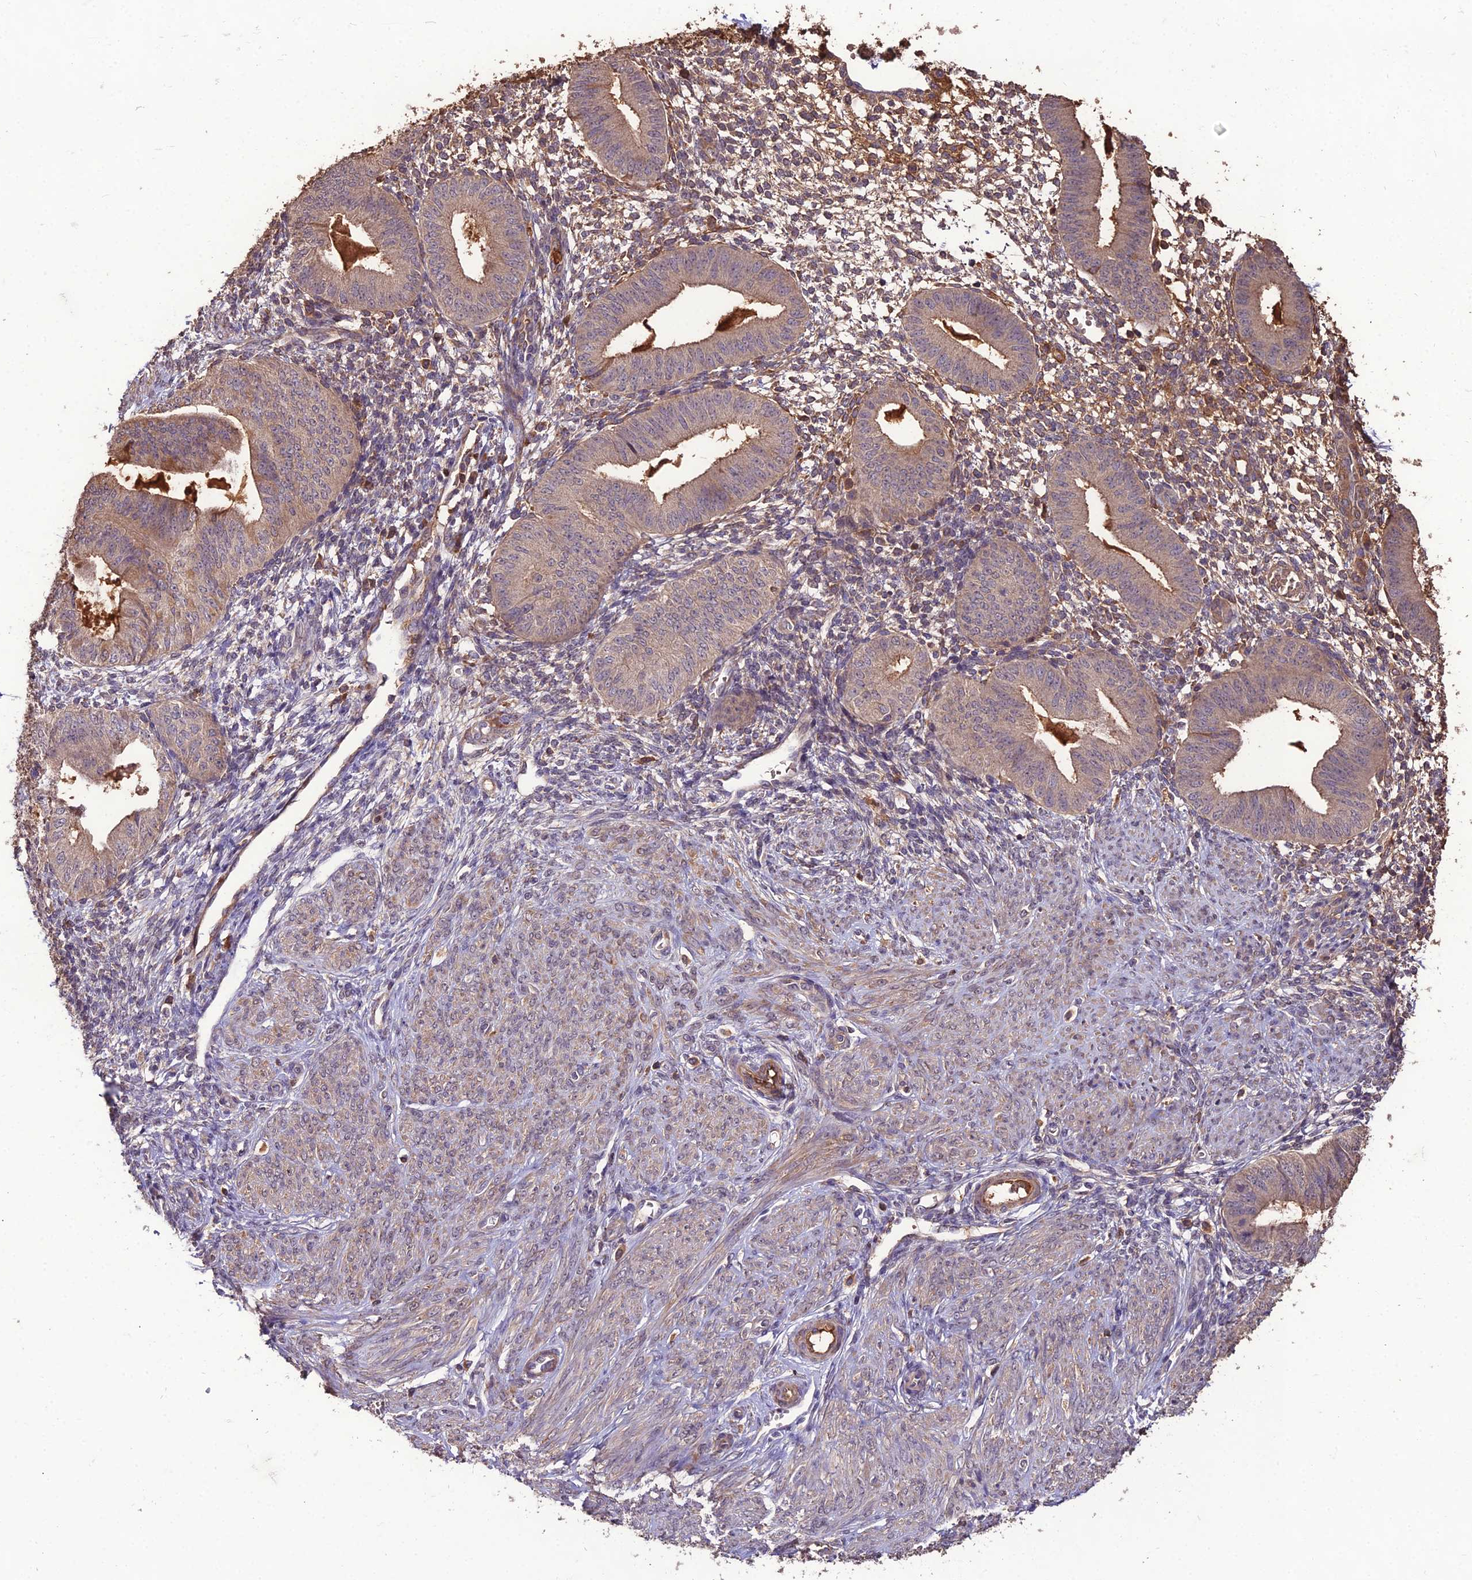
{"staining": {"intensity": "weak", "quantity": "<25%", "location": "cytoplasmic/membranous"}, "tissue": "endometrium", "cell_type": "Cells in endometrial stroma", "image_type": "normal", "snomed": [{"axis": "morphology", "description": "Normal tissue, NOS"}, {"axis": "topography", "description": "Endometrium"}], "caption": "Immunohistochemistry (IHC) image of normal endometrium: human endometrium stained with DAB (3,3'-diaminobenzidine) exhibits no significant protein positivity in cells in endometrial stroma.", "gene": "KCTD16", "patient": {"sex": "female", "age": 49}}